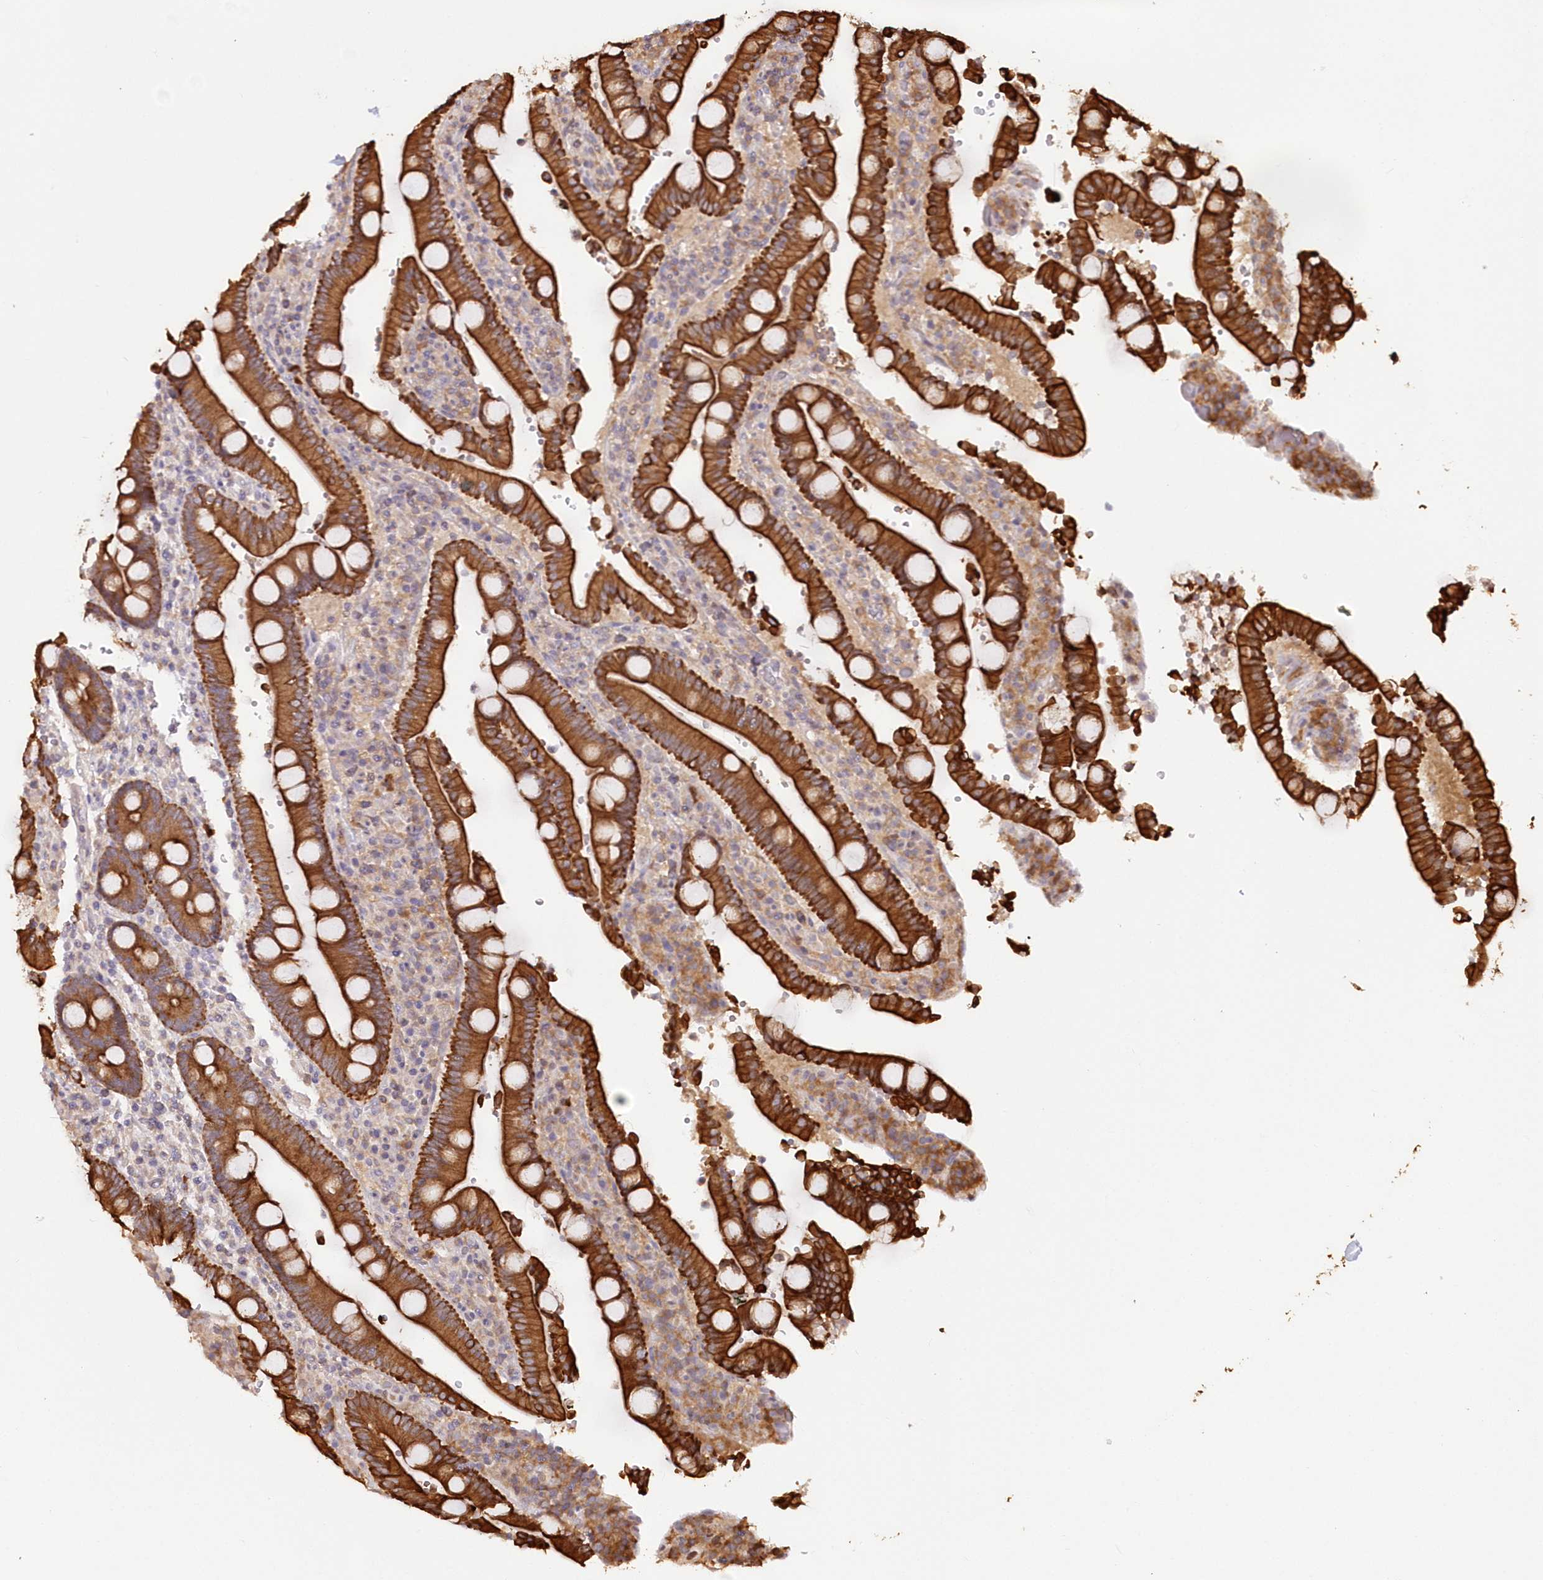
{"staining": {"intensity": "strong", "quantity": ">75%", "location": "cytoplasmic/membranous"}, "tissue": "duodenum", "cell_type": "Glandular cells", "image_type": "normal", "snomed": [{"axis": "morphology", "description": "Normal tissue, NOS"}, {"axis": "topography", "description": "Small intestine, NOS"}], "caption": "Protein expression by immunohistochemistry shows strong cytoplasmic/membranous expression in about >75% of glandular cells in benign duodenum.", "gene": "SNED1", "patient": {"sex": "female", "age": 71}}